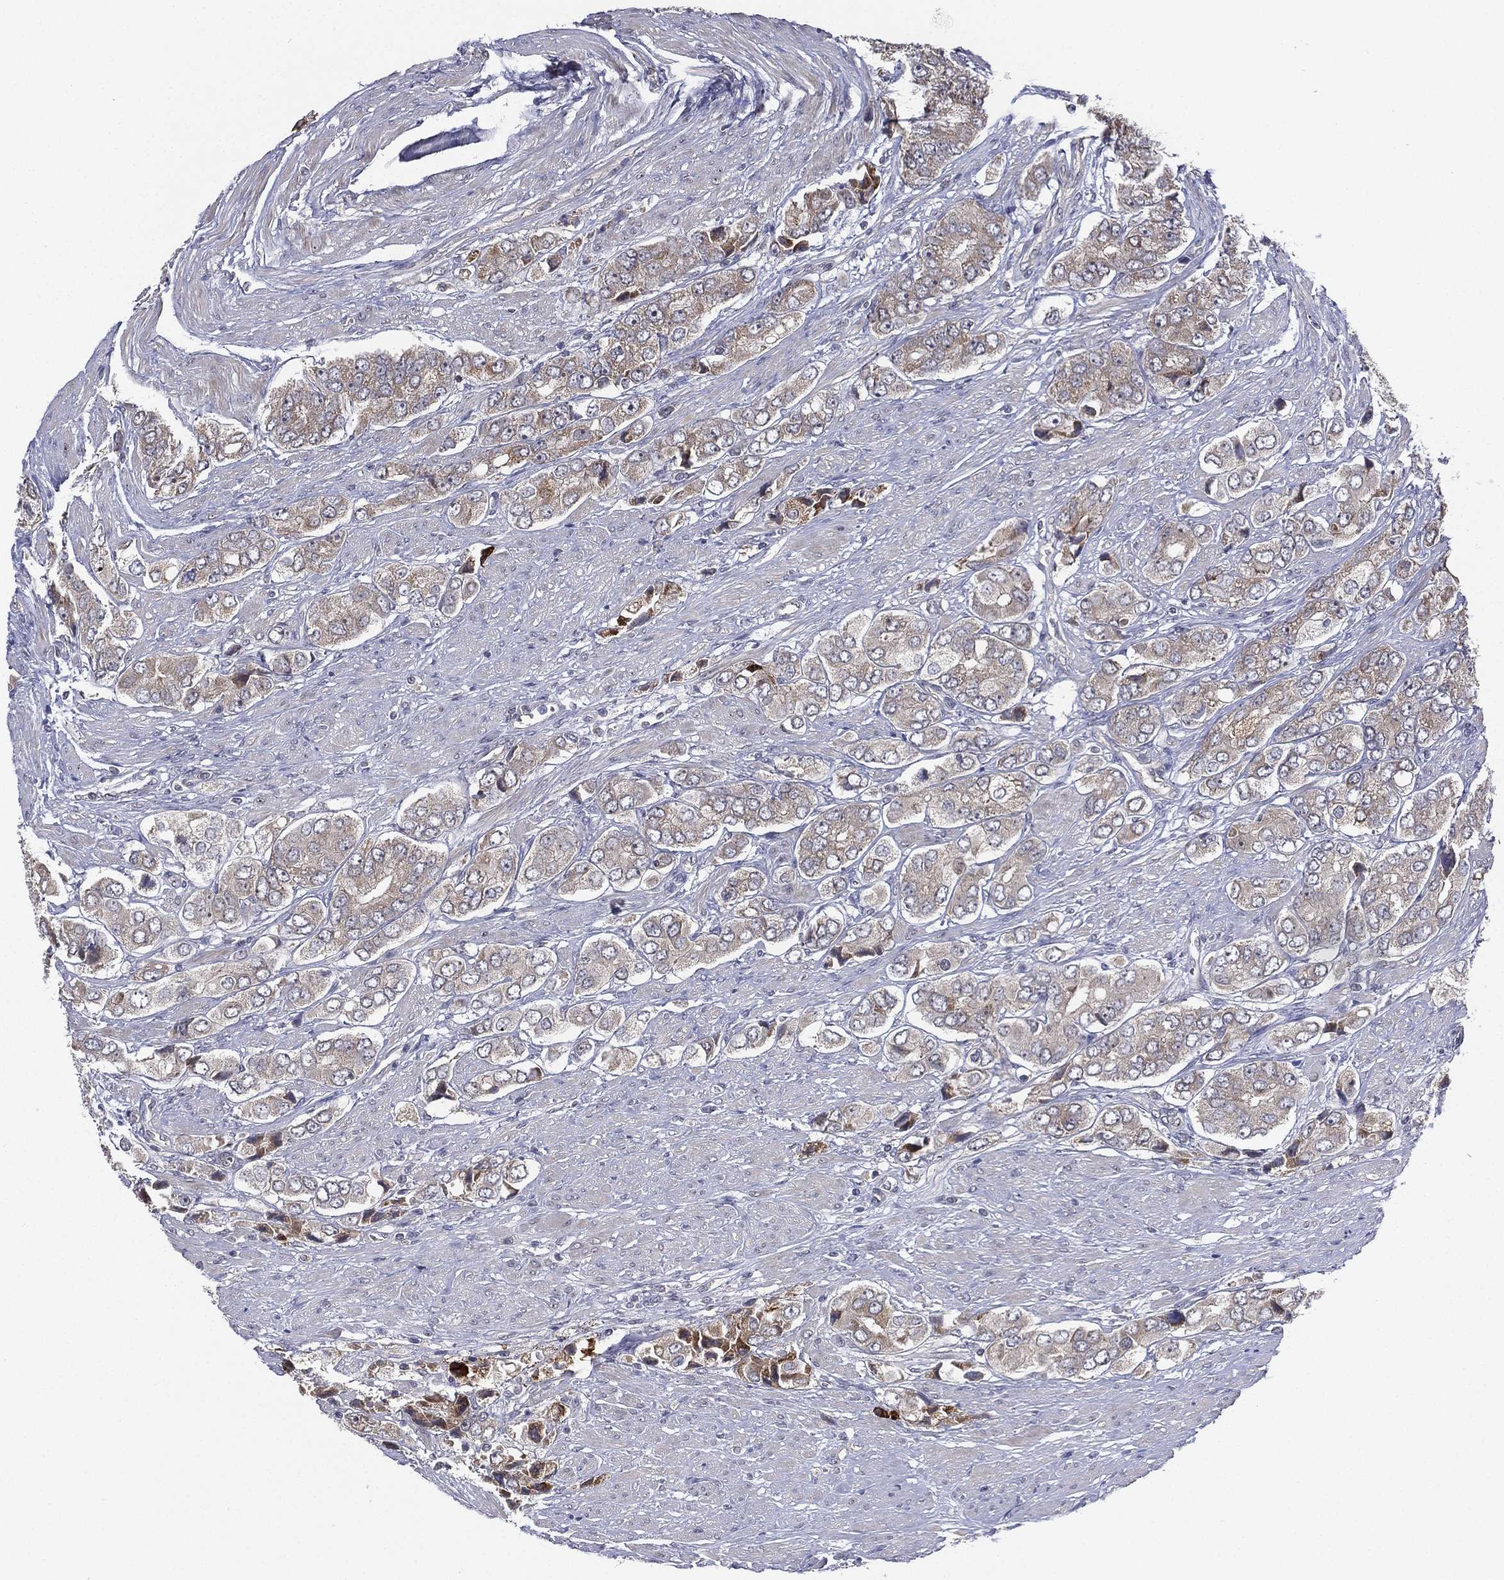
{"staining": {"intensity": "negative", "quantity": "none", "location": "none"}, "tissue": "prostate cancer", "cell_type": "Tumor cells", "image_type": "cancer", "snomed": [{"axis": "morphology", "description": "Adenocarcinoma, Low grade"}, {"axis": "topography", "description": "Prostate"}], "caption": "A high-resolution image shows IHC staining of prostate adenocarcinoma (low-grade), which displays no significant positivity in tumor cells.", "gene": "KAT14", "patient": {"sex": "male", "age": 69}}